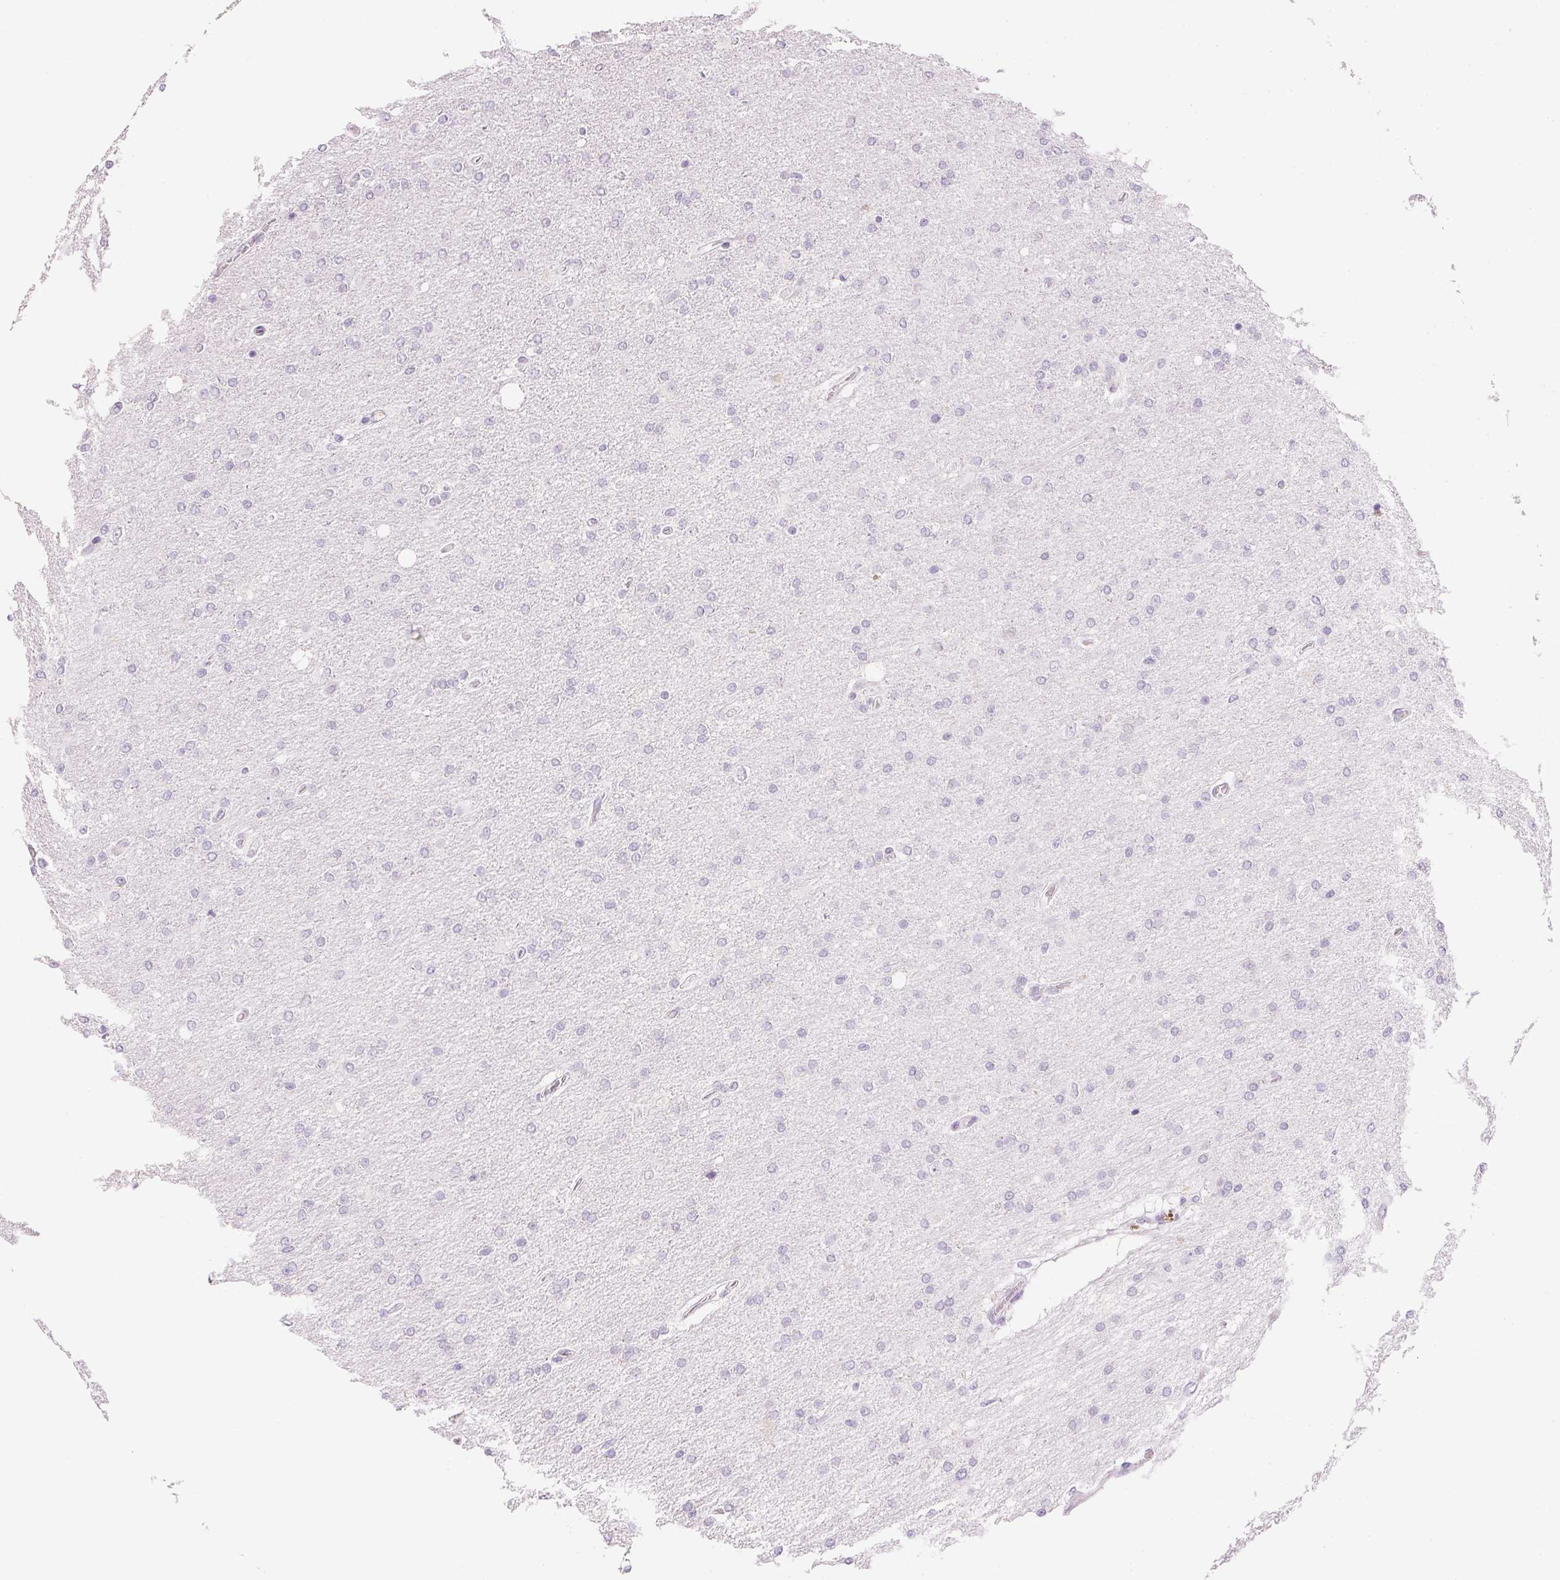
{"staining": {"intensity": "negative", "quantity": "none", "location": "none"}, "tissue": "glioma", "cell_type": "Tumor cells", "image_type": "cancer", "snomed": [{"axis": "morphology", "description": "Glioma, malignant, High grade"}, {"axis": "topography", "description": "Cerebral cortex"}], "caption": "The histopathology image reveals no significant positivity in tumor cells of malignant high-grade glioma.", "gene": "IGFBP1", "patient": {"sex": "male", "age": 70}}